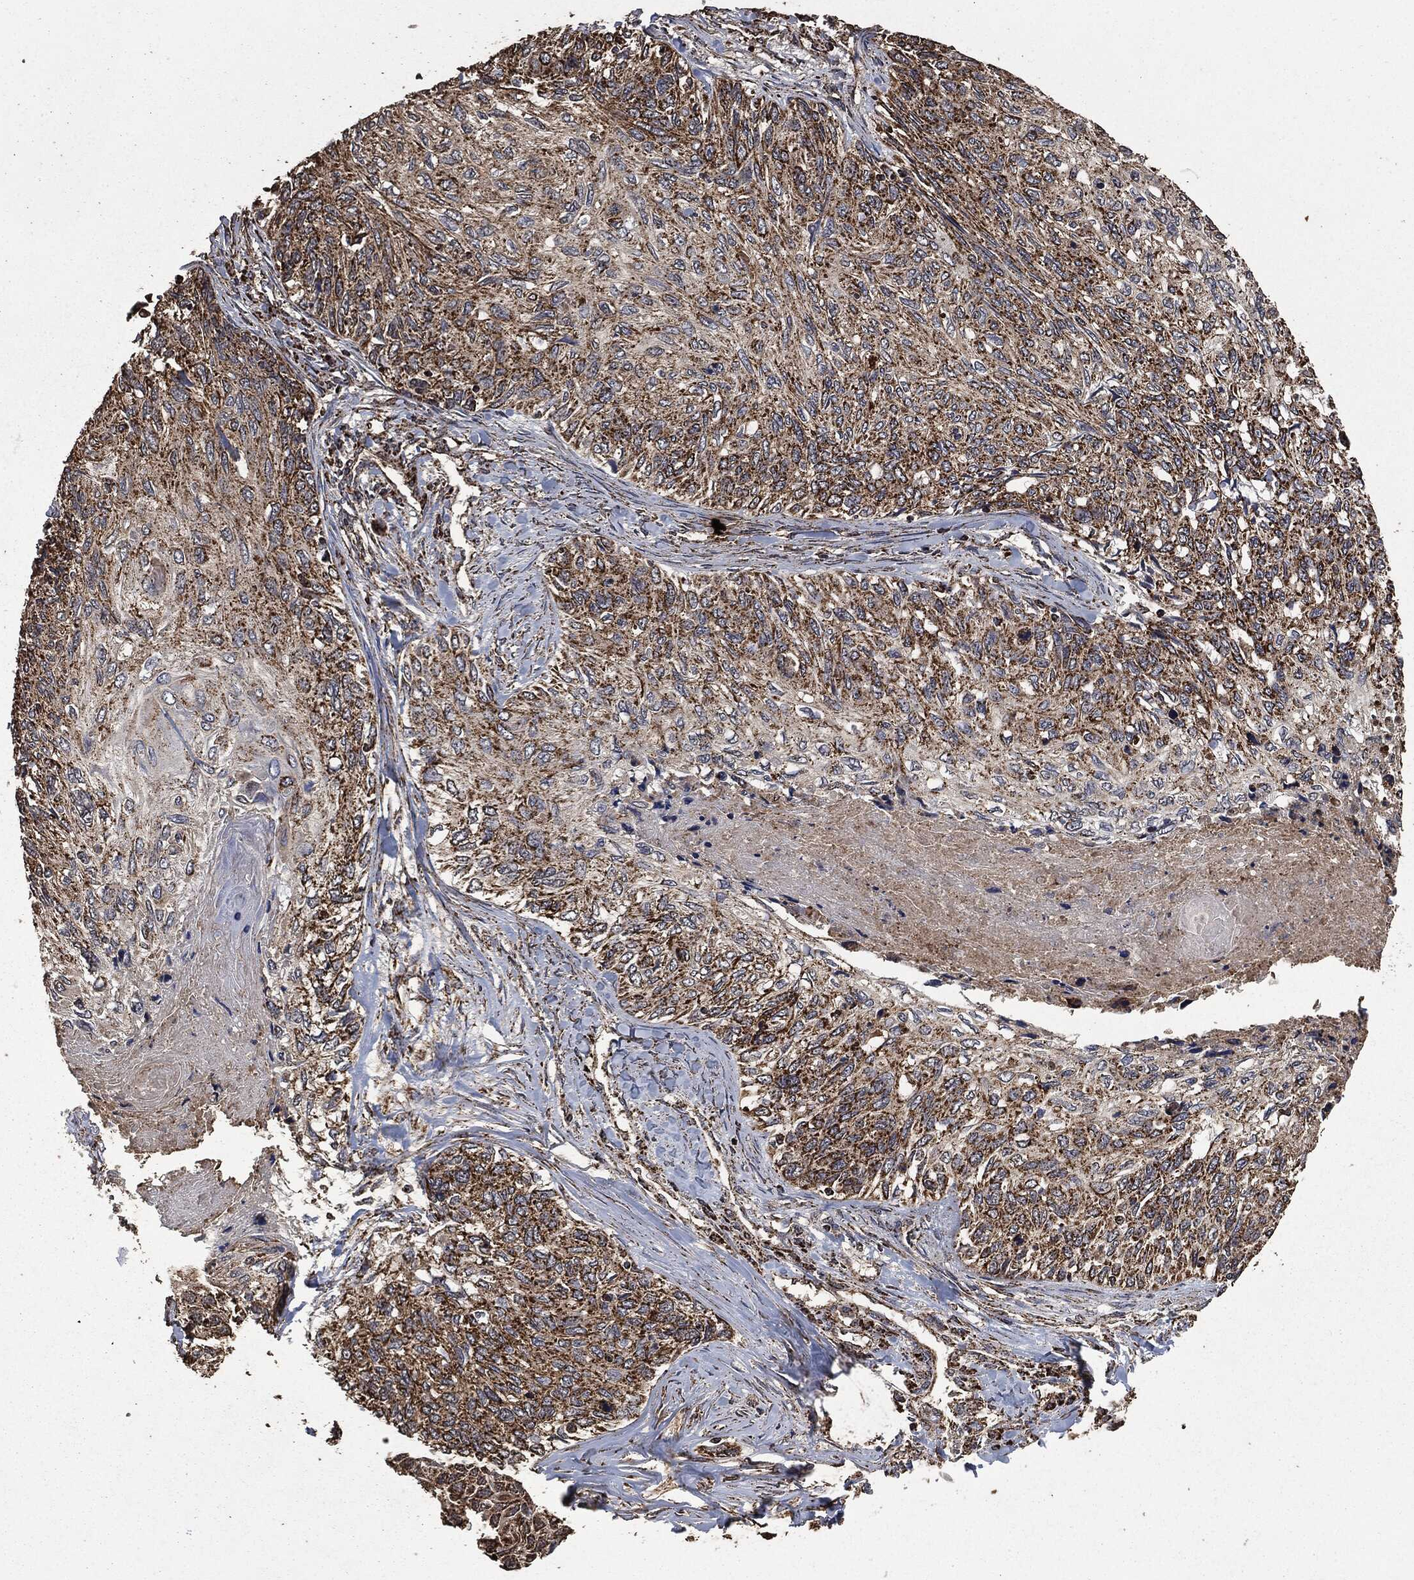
{"staining": {"intensity": "strong", "quantity": ">75%", "location": "cytoplasmic/membranous"}, "tissue": "skin cancer", "cell_type": "Tumor cells", "image_type": "cancer", "snomed": [{"axis": "morphology", "description": "Squamous cell carcinoma, NOS"}, {"axis": "topography", "description": "Skin"}], "caption": "This is an image of immunohistochemistry (IHC) staining of skin cancer (squamous cell carcinoma), which shows strong positivity in the cytoplasmic/membranous of tumor cells.", "gene": "LIG3", "patient": {"sex": "male", "age": 92}}